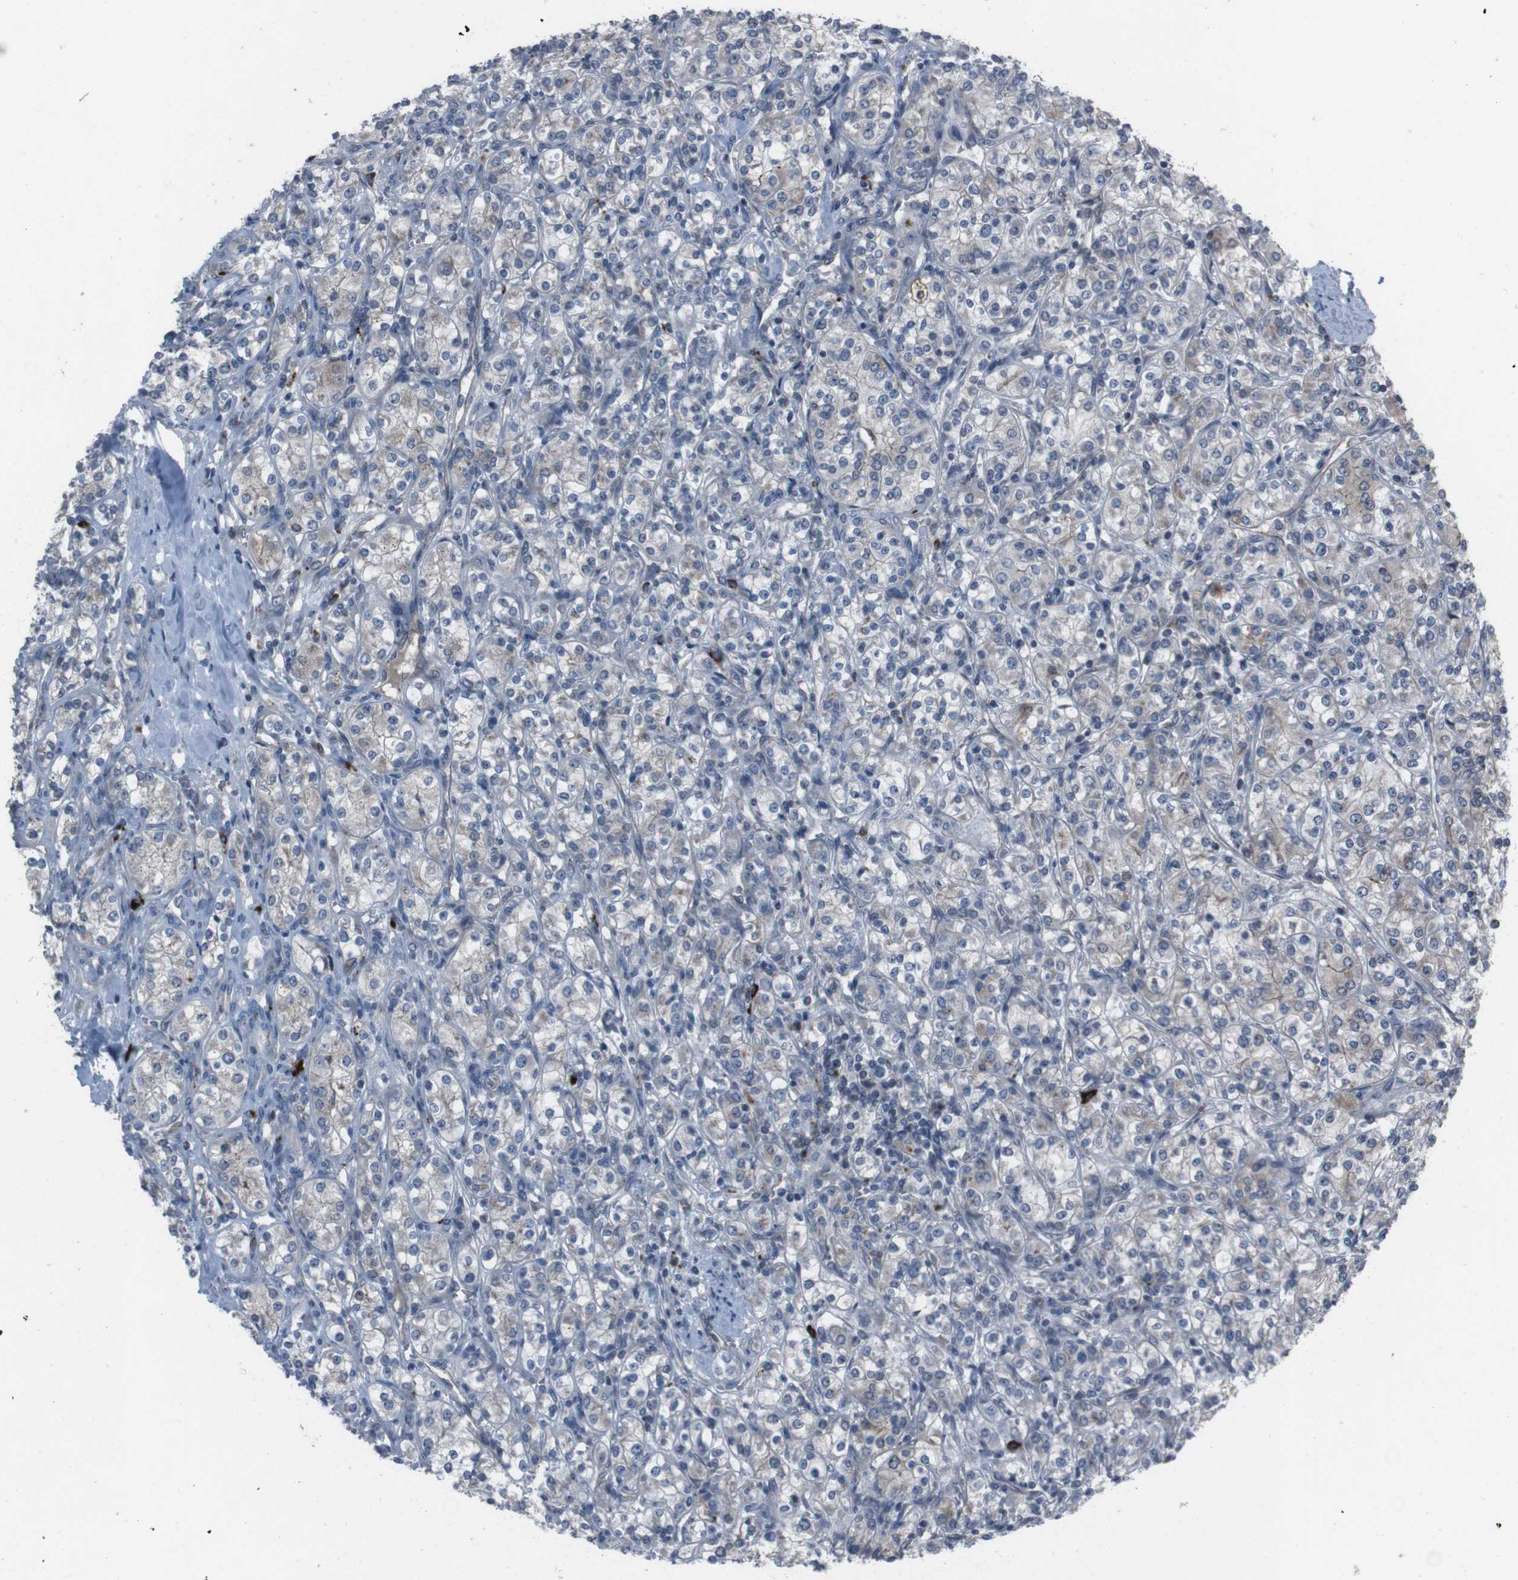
{"staining": {"intensity": "weak", "quantity": "25%-75%", "location": "cytoplasmic/membranous"}, "tissue": "renal cancer", "cell_type": "Tumor cells", "image_type": "cancer", "snomed": [{"axis": "morphology", "description": "Adenocarcinoma, NOS"}, {"axis": "topography", "description": "Kidney"}], "caption": "The histopathology image reveals immunohistochemical staining of renal adenocarcinoma. There is weak cytoplasmic/membranous positivity is appreciated in about 25%-75% of tumor cells.", "gene": "EFNA5", "patient": {"sex": "male", "age": 77}}